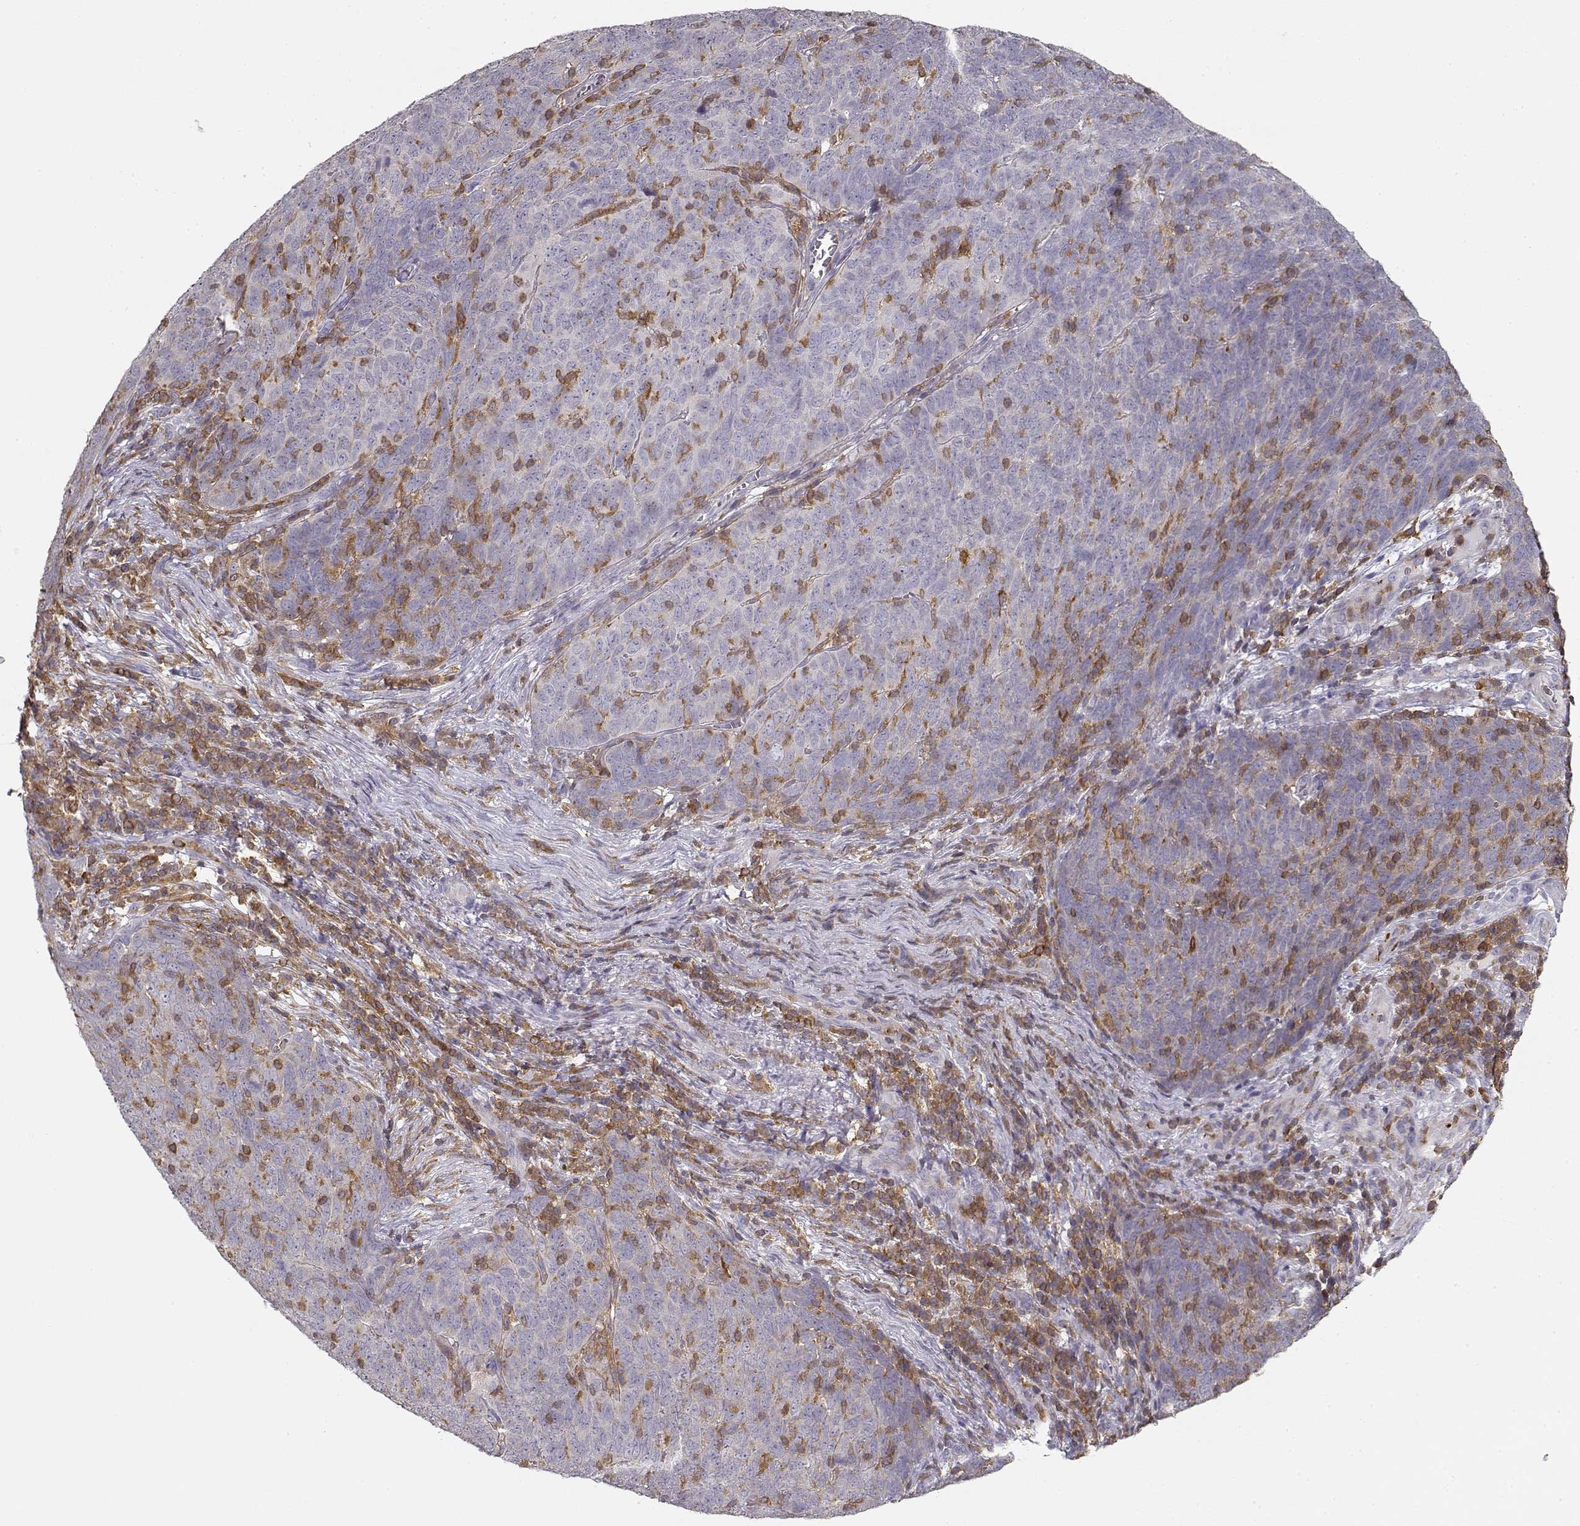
{"staining": {"intensity": "negative", "quantity": "none", "location": "none"}, "tissue": "skin cancer", "cell_type": "Tumor cells", "image_type": "cancer", "snomed": [{"axis": "morphology", "description": "Squamous cell carcinoma, NOS"}, {"axis": "topography", "description": "Skin"}, {"axis": "topography", "description": "Anal"}], "caption": "Immunohistochemical staining of human skin cancer (squamous cell carcinoma) reveals no significant positivity in tumor cells.", "gene": "VAV1", "patient": {"sex": "female", "age": 51}}